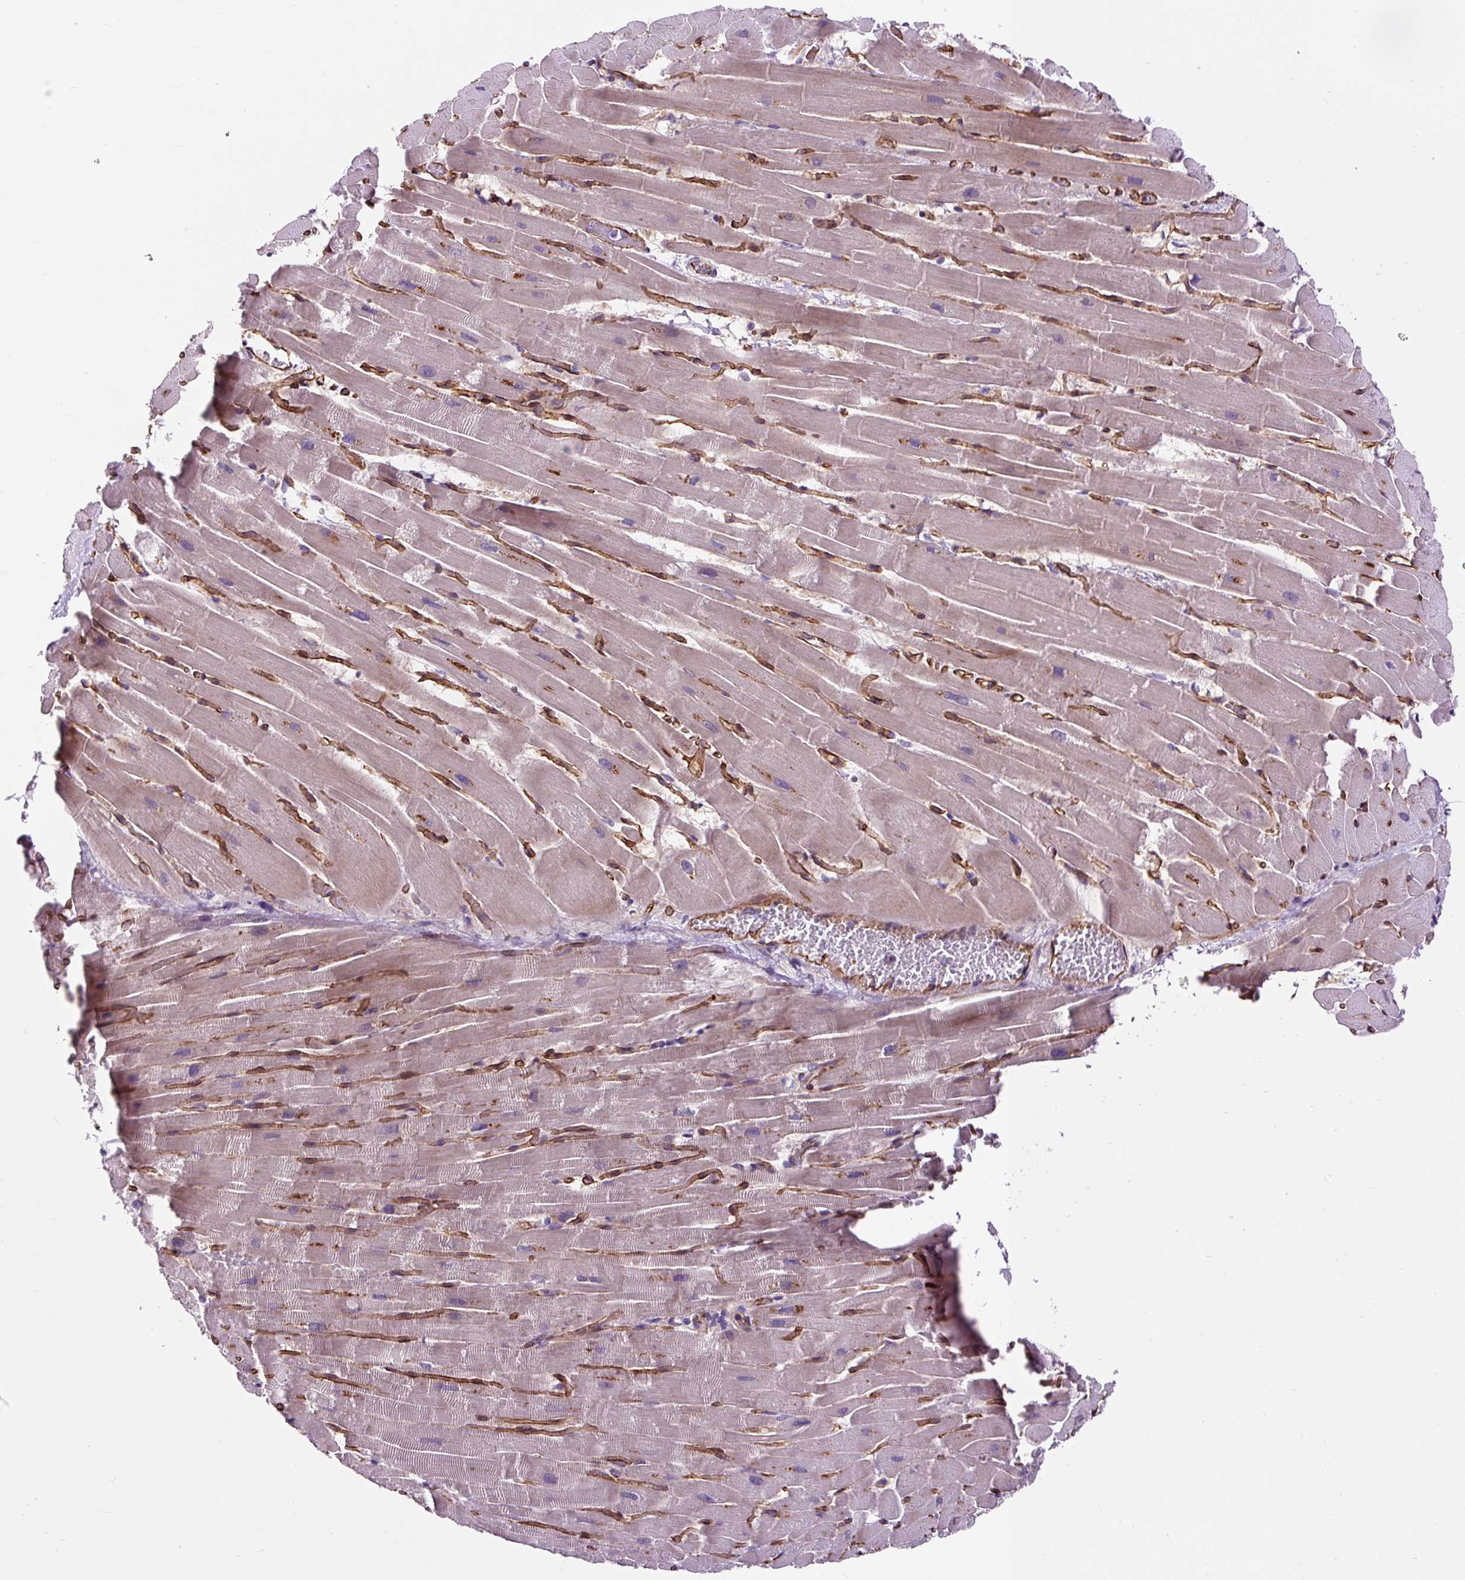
{"staining": {"intensity": "moderate", "quantity": "25%-75%", "location": "cytoplasmic/membranous"}, "tissue": "heart muscle", "cell_type": "Cardiomyocytes", "image_type": "normal", "snomed": [{"axis": "morphology", "description": "Normal tissue, NOS"}, {"axis": "topography", "description": "Heart"}], "caption": "This is a micrograph of immunohistochemistry (IHC) staining of normal heart muscle, which shows moderate positivity in the cytoplasmic/membranous of cardiomyocytes.", "gene": "PCDHGB3", "patient": {"sex": "male", "age": 37}}